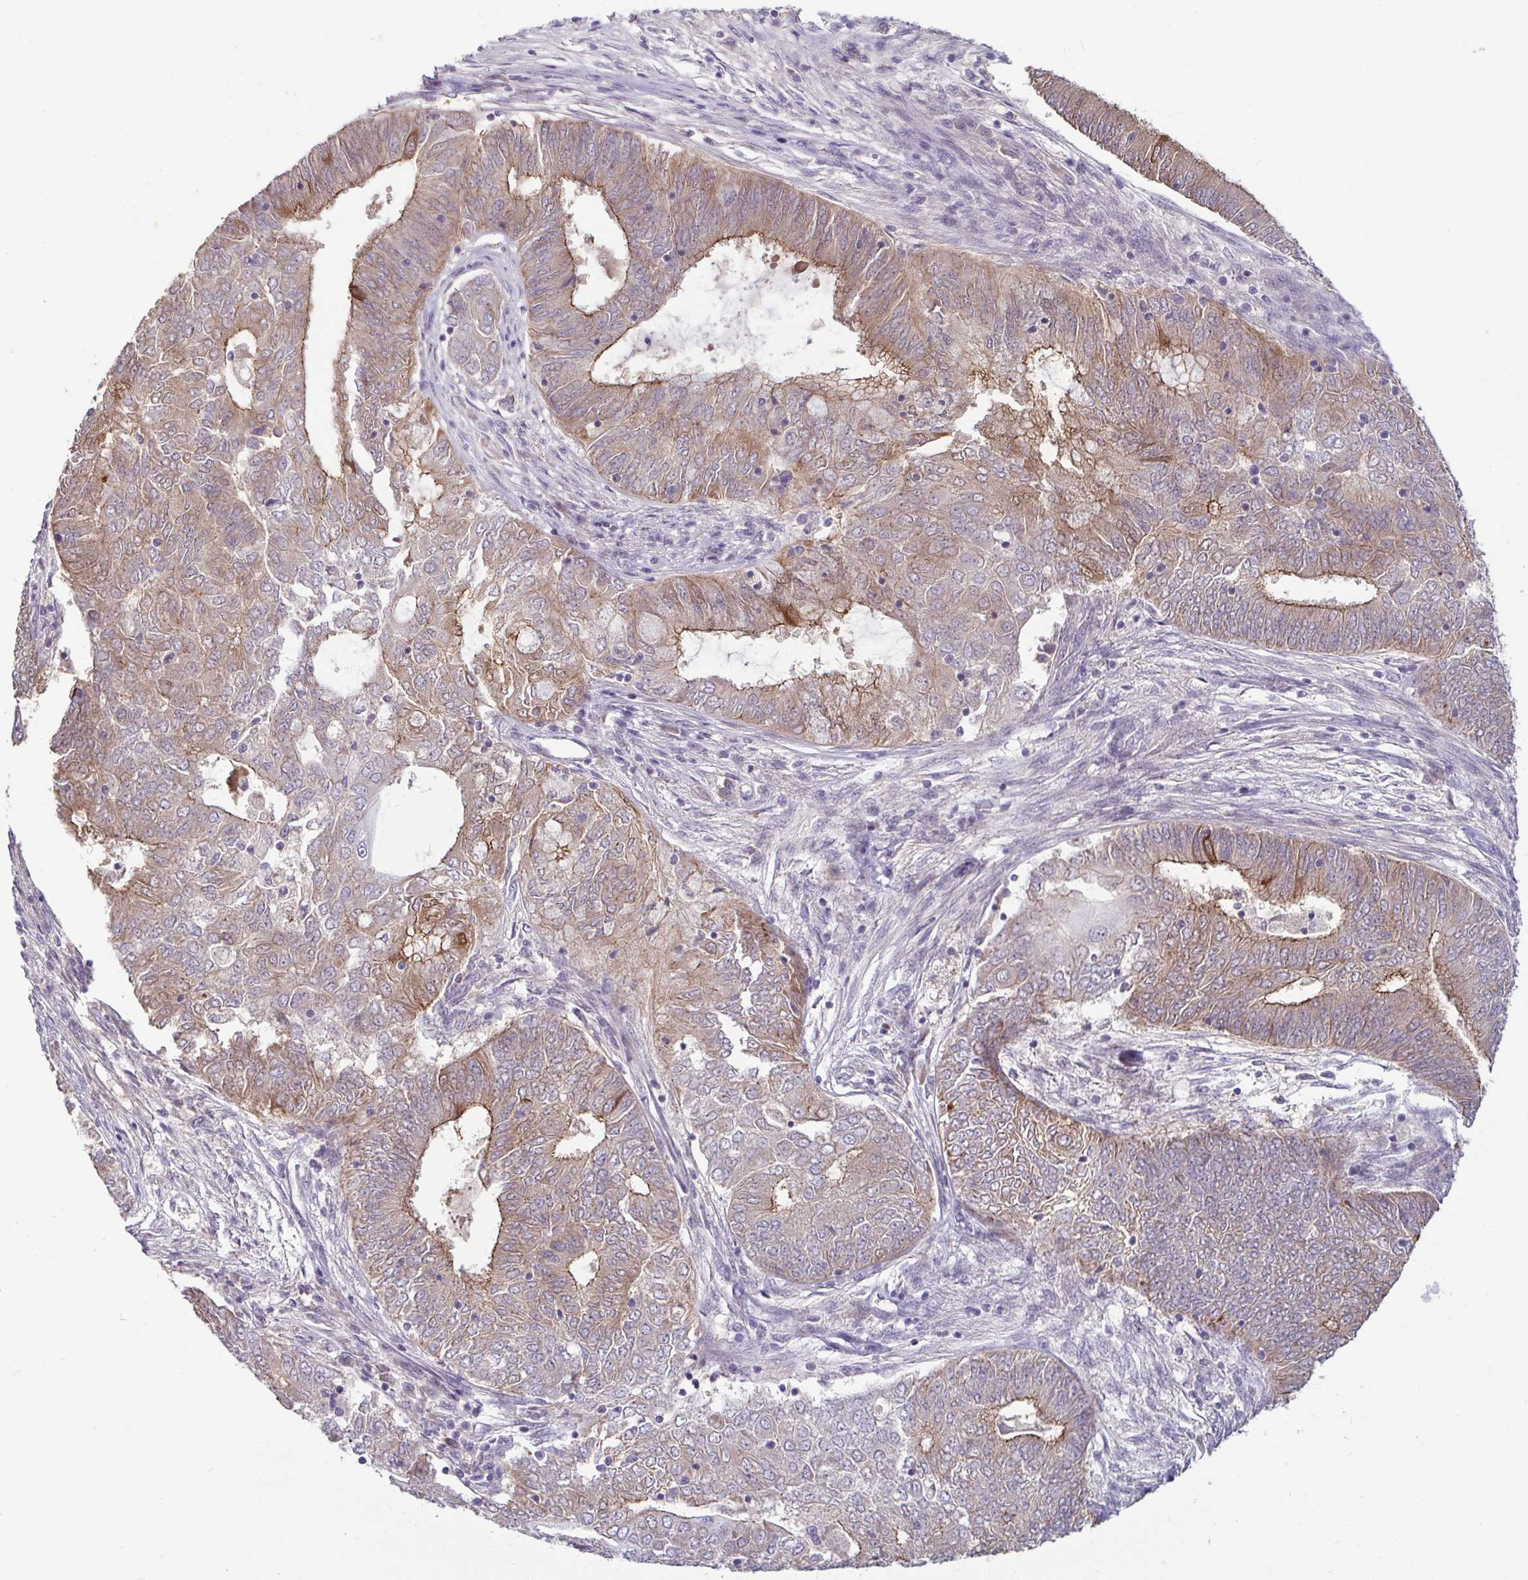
{"staining": {"intensity": "moderate", "quantity": ">75%", "location": "cytoplasmic/membranous"}, "tissue": "endometrial cancer", "cell_type": "Tumor cells", "image_type": "cancer", "snomed": [{"axis": "morphology", "description": "Adenocarcinoma, NOS"}, {"axis": "topography", "description": "Endometrium"}], "caption": "Protein analysis of endometrial cancer (adenocarcinoma) tissue shows moderate cytoplasmic/membranous positivity in approximately >75% of tumor cells. (IHC, brightfield microscopy, high magnification).", "gene": "GSTM1", "patient": {"sex": "female", "age": 62}}